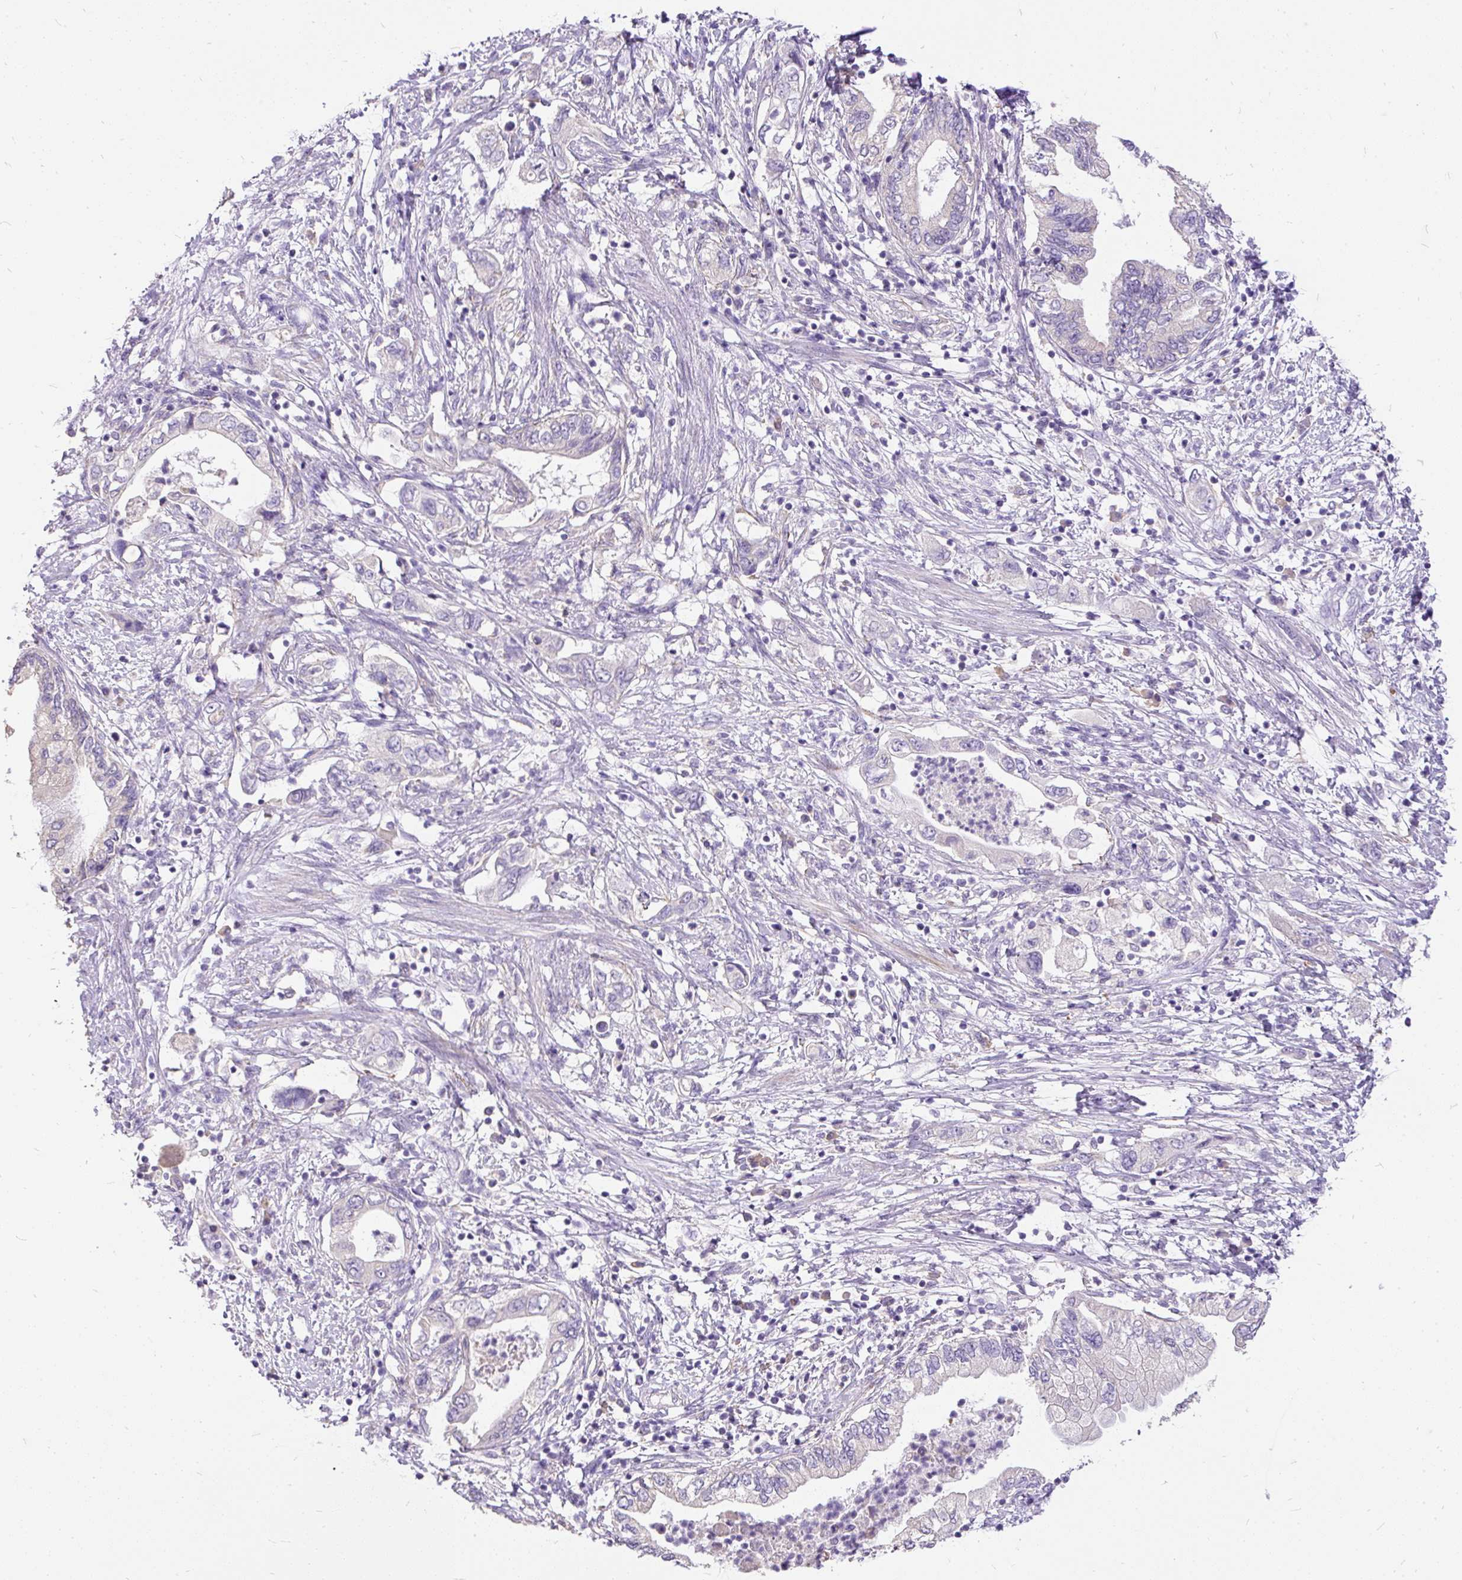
{"staining": {"intensity": "negative", "quantity": "none", "location": "none"}, "tissue": "pancreatic cancer", "cell_type": "Tumor cells", "image_type": "cancer", "snomed": [{"axis": "morphology", "description": "Adenocarcinoma, NOS"}, {"axis": "topography", "description": "Pancreas"}], "caption": "IHC histopathology image of neoplastic tissue: human pancreatic adenocarcinoma stained with DAB demonstrates no significant protein staining in tumor cells. (Stains: DAB IHC with hematoxylin counter stain, Microscopy: brightfield microscopy at high magnification).", "gene": "GBX1", "patient": {"sex": "female", "age": 73}}